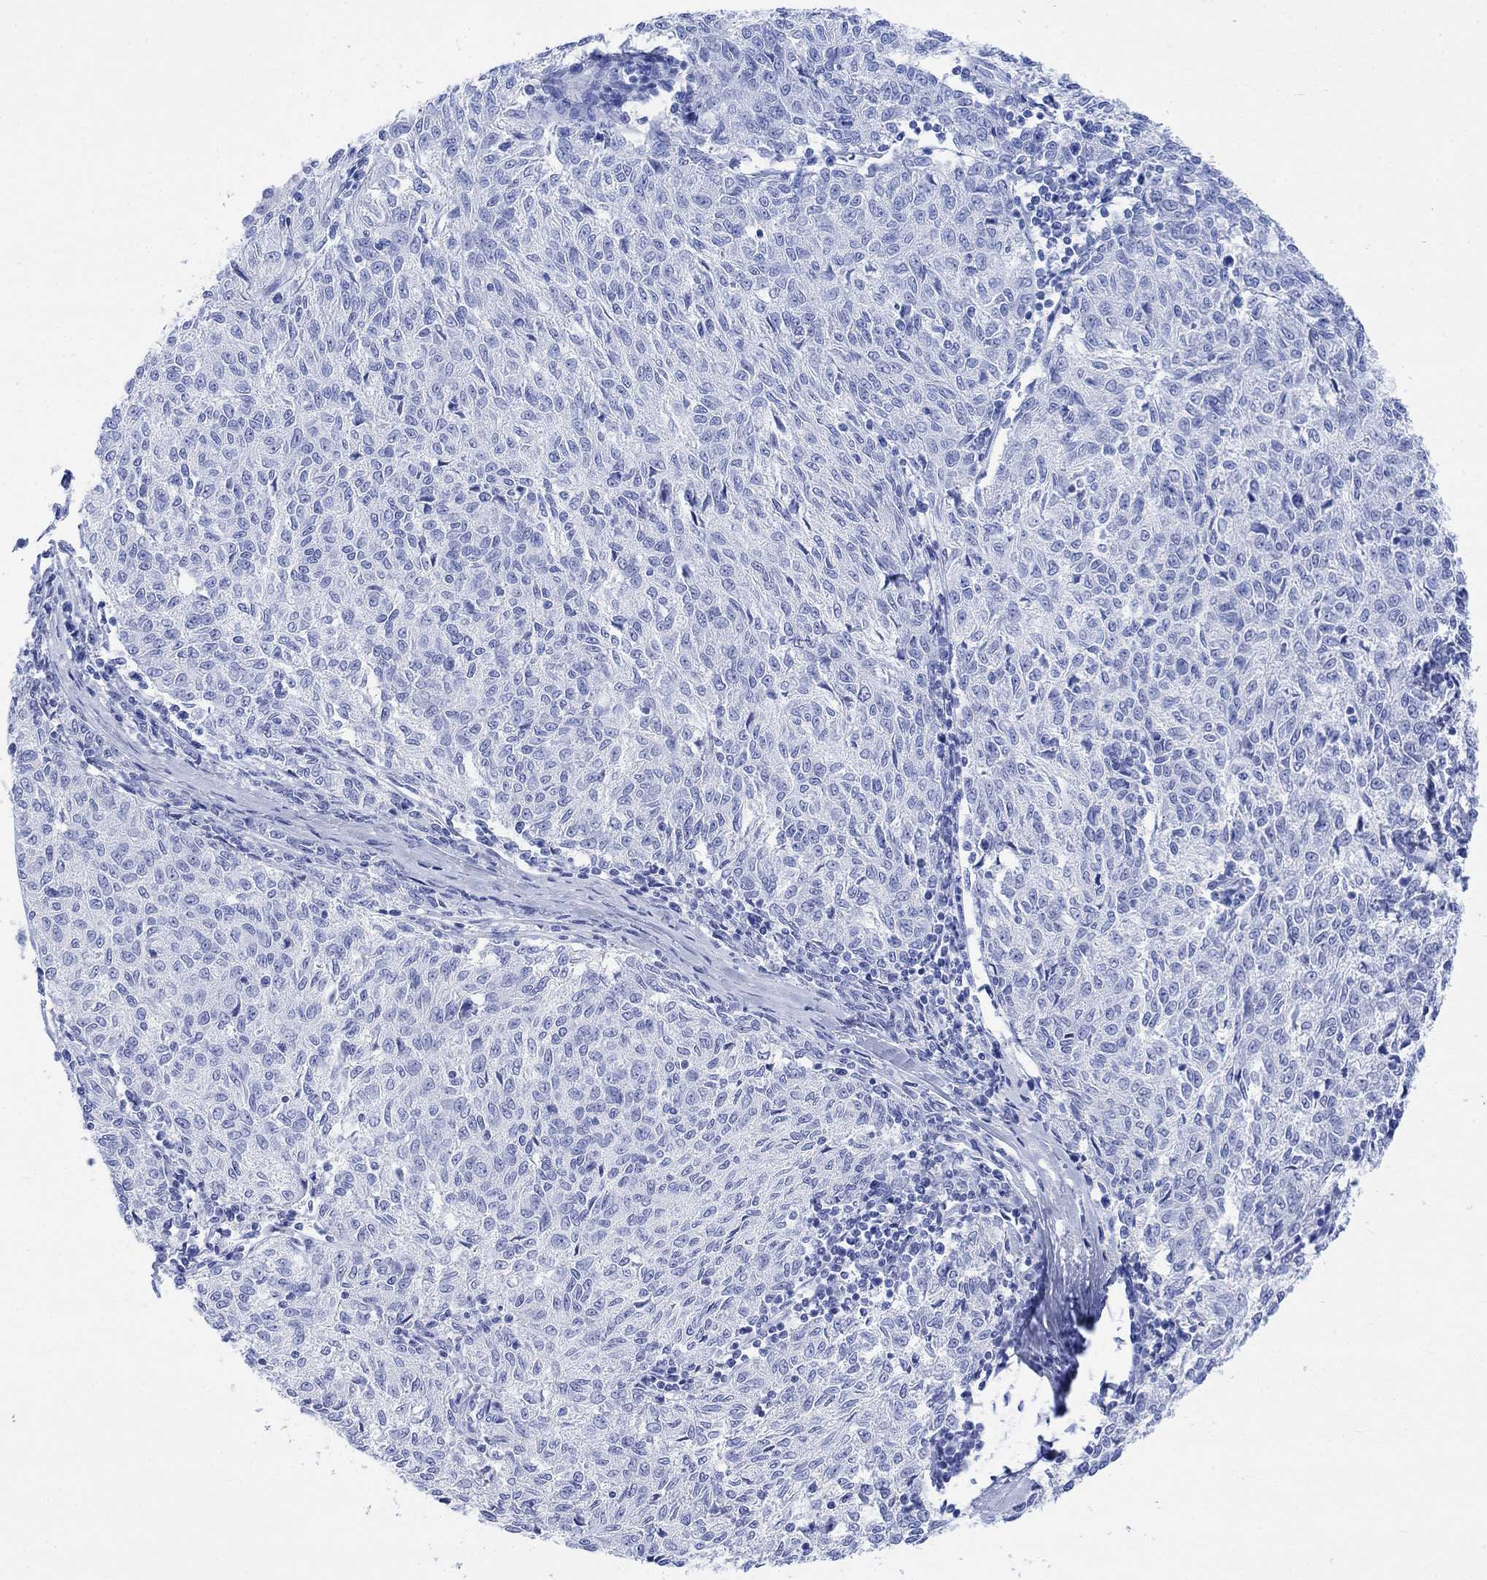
{"staining": {"intensity": "negative", "quantity": "none", "location": "none"}, "tissue": "melanoma", "cell_type": "Tumor cells", "image_type": "cancer", "snomed": [{"axis": "morphology", "description": "Malignant melanoma, NOS"}, {"axis": "topography", "description": "Skin"}], "caption": "Malignant melanoma stained for a protein using immunohistochemistry (IHC) reveals no expression tumor cells.", "gene": "CELF4", "patient": {"sex": "female", "age": 72}}